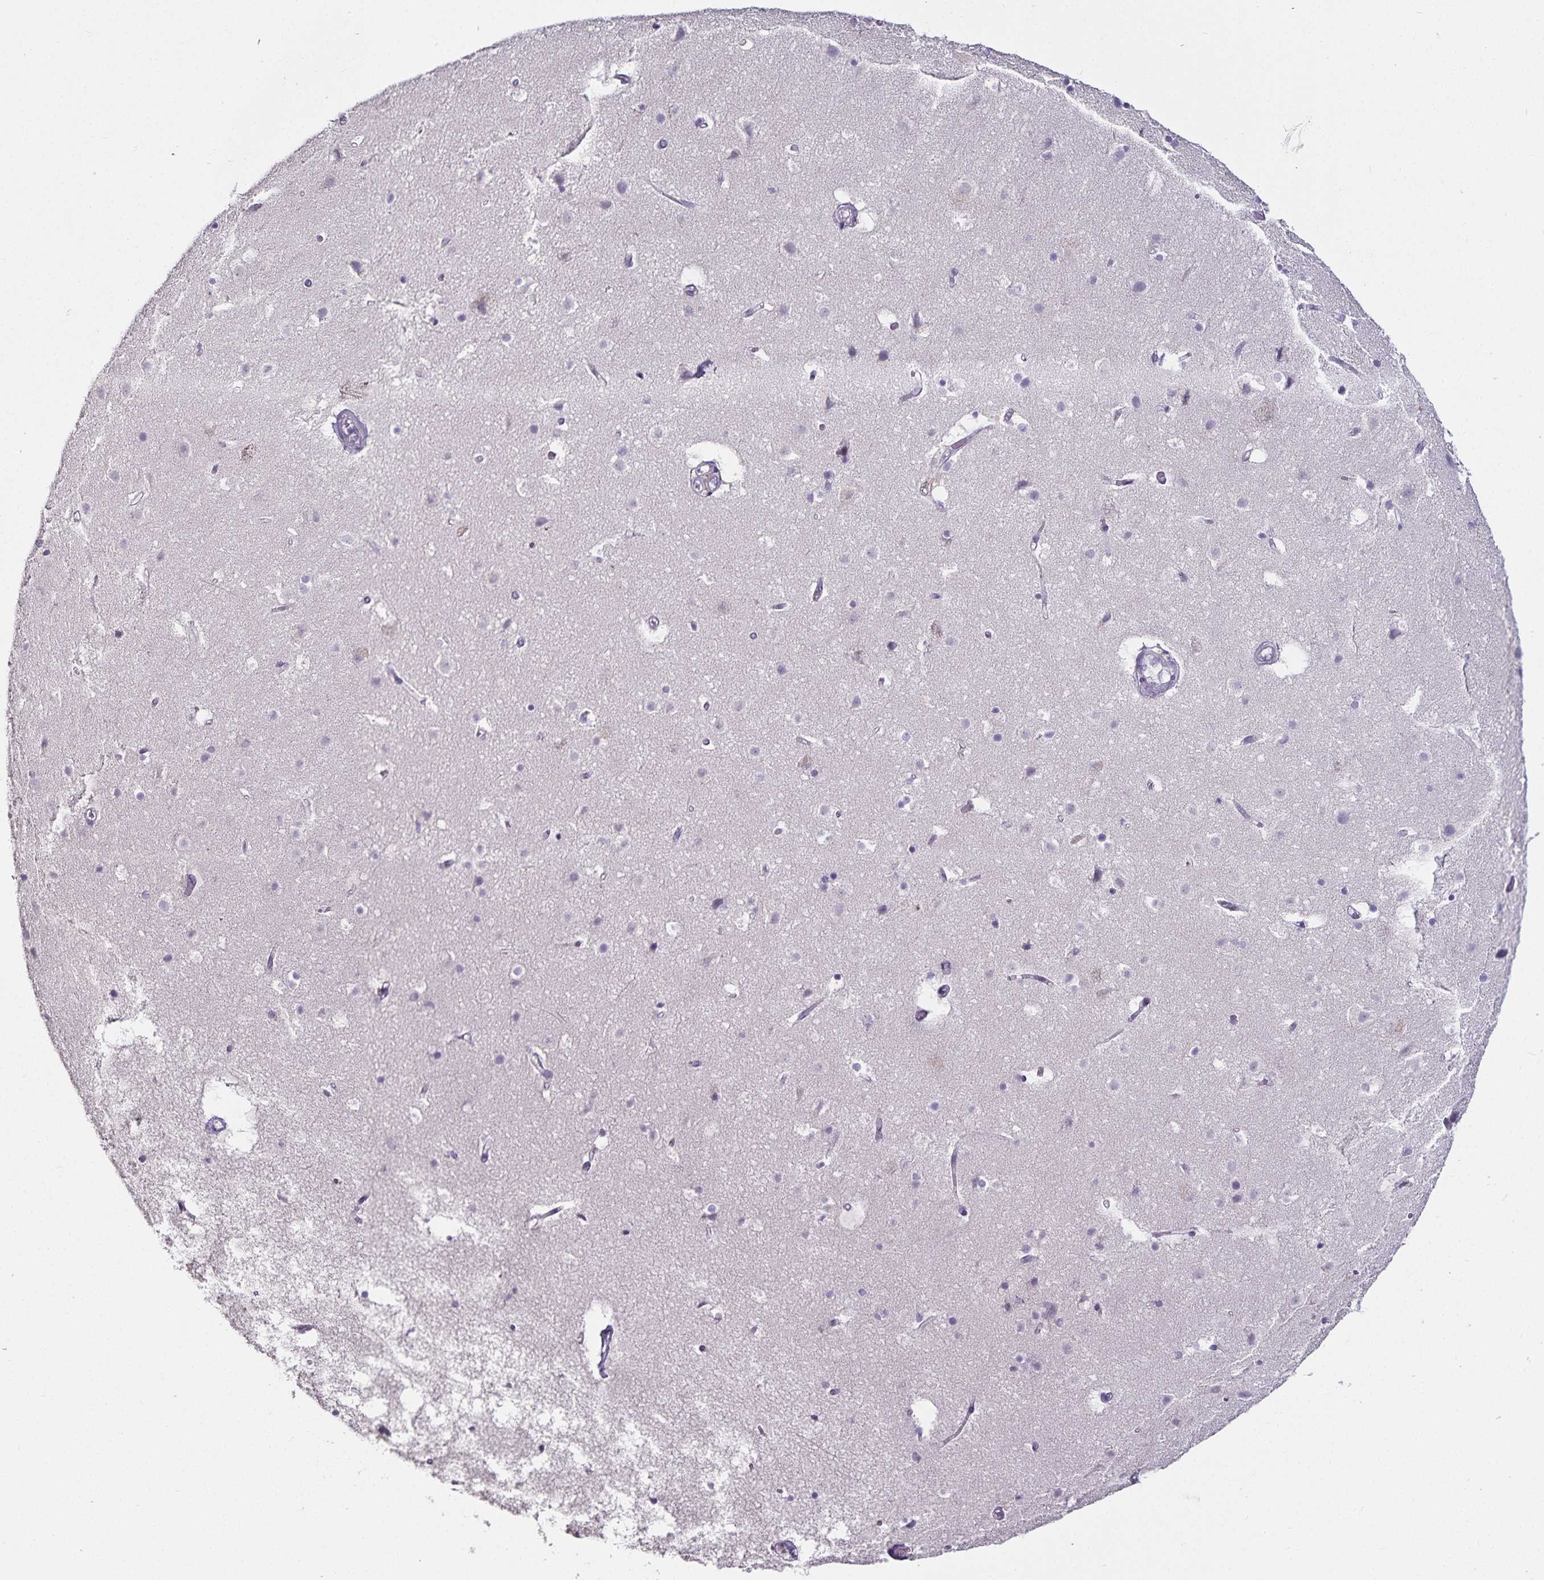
{"staining": {"intensity": "negative", "quantity": "none", "location": "none"}, "tissue": "cerebral cortex", "cell_type": "Endothelial cells", "image_type": "normal", "snomed": [{"axis": "morphology", "description": "Normal tissue, NOS"}, {"axis": "topography", "description": "Cerebral cortex"}], "caption": "A histopathology image of cerebral cortex stained for a protein displays no brown staining in endothelial cells.", "gene": "CA12", "patient": {"sex": "female", "age": 52}}